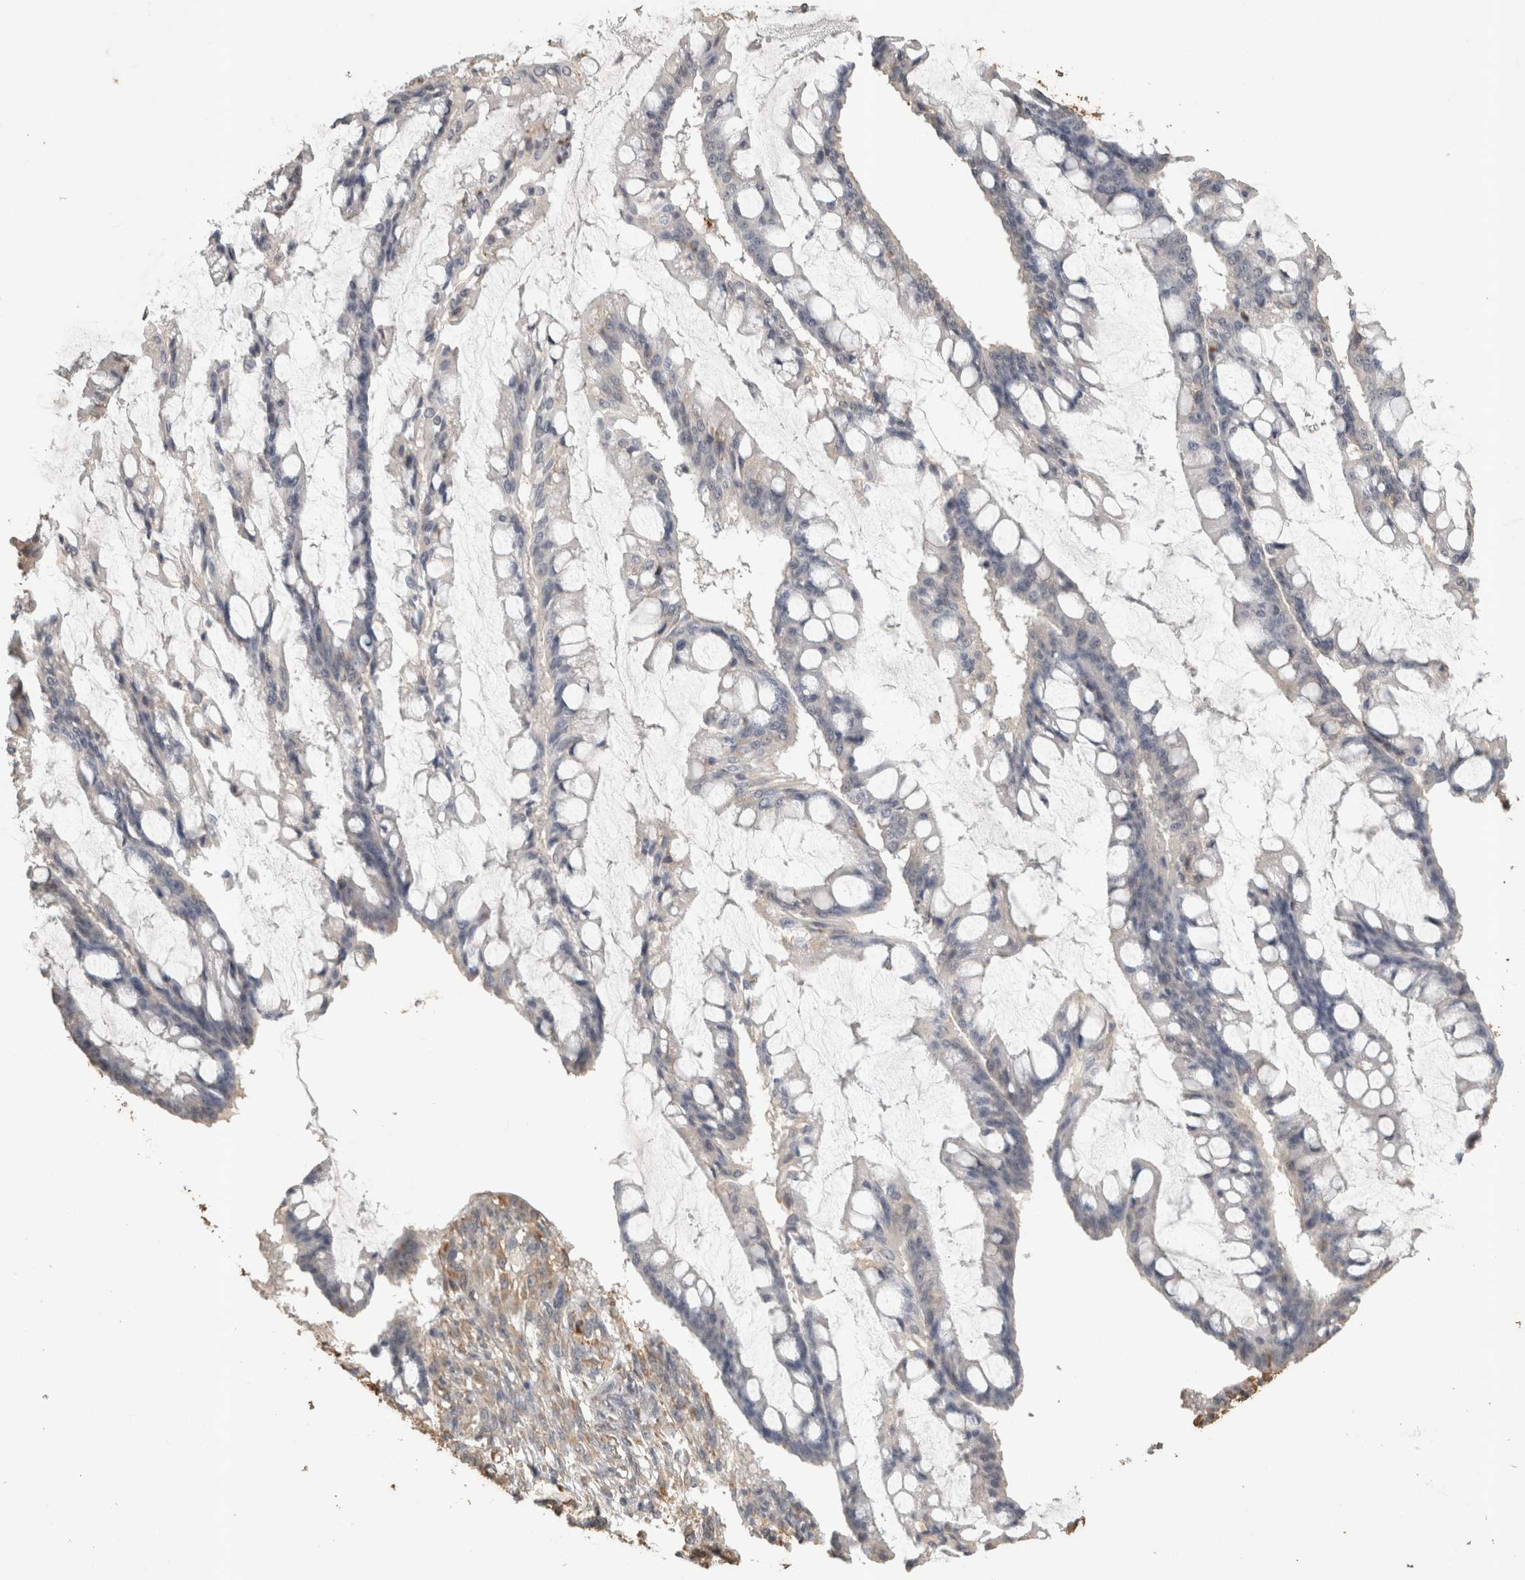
{"staining": {"intensity": "negative", "quantity": "none", "location": "none"}, "tissue": "ovarian cancer", "cell_type": "Tumor cells", "image_type": "cancer", "snomed": [{"axis": "morphology", "description": "Cystadenocarcinoma, mucinous, NOS"}, {"axis": "topography", "description": "Ovary"}], "caption": "This micrograph is of mucinous cystadenocarcinoma (ovarian) stained with immunohistochemistry to label a protein in brown with the nuclei are counter-stained blue. There is no expression in tumor cells.", "gene": "REPS2", "patient": {"sex": "female", "age": 73}}